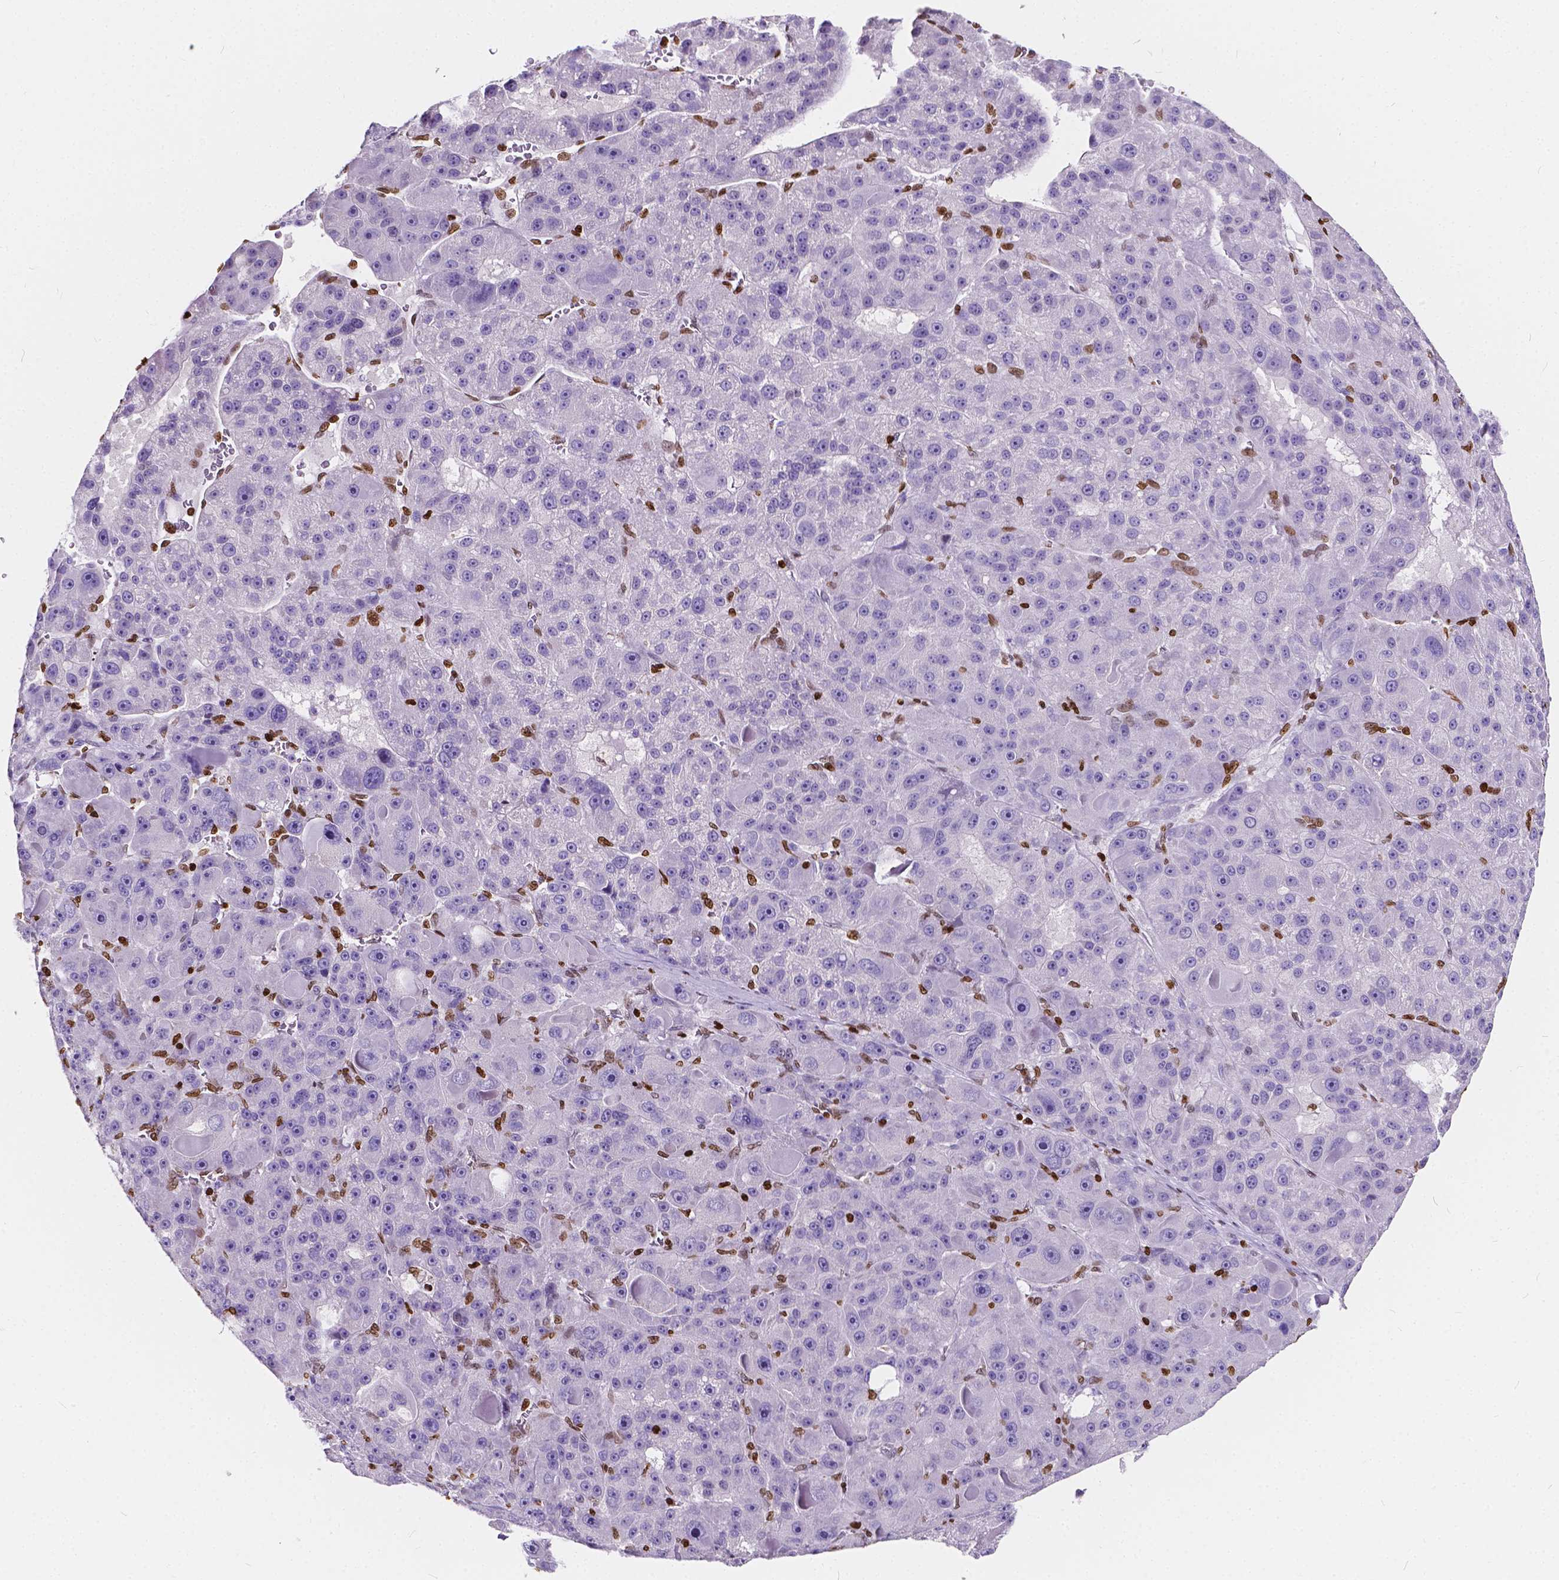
{"staining": {"intensity": "negative", "quantity": "none", "location": "none"}, "tissue": "liver cancer", "cell_type": "Tumor cells", "image_type": "cancer", "snomed": [{"axis": "morphology", "description": "Carcinoma, Hepatocellular, NOS"}, {"axis": "topography", "description": "Liver"}], "caption": "Human hepatocellular carcinoma (liver) stained for a protein using IHC demonstrates no expression in tumor cells.", "gene": "CBY3", "patient": {"sex": "male", "age": 76}}